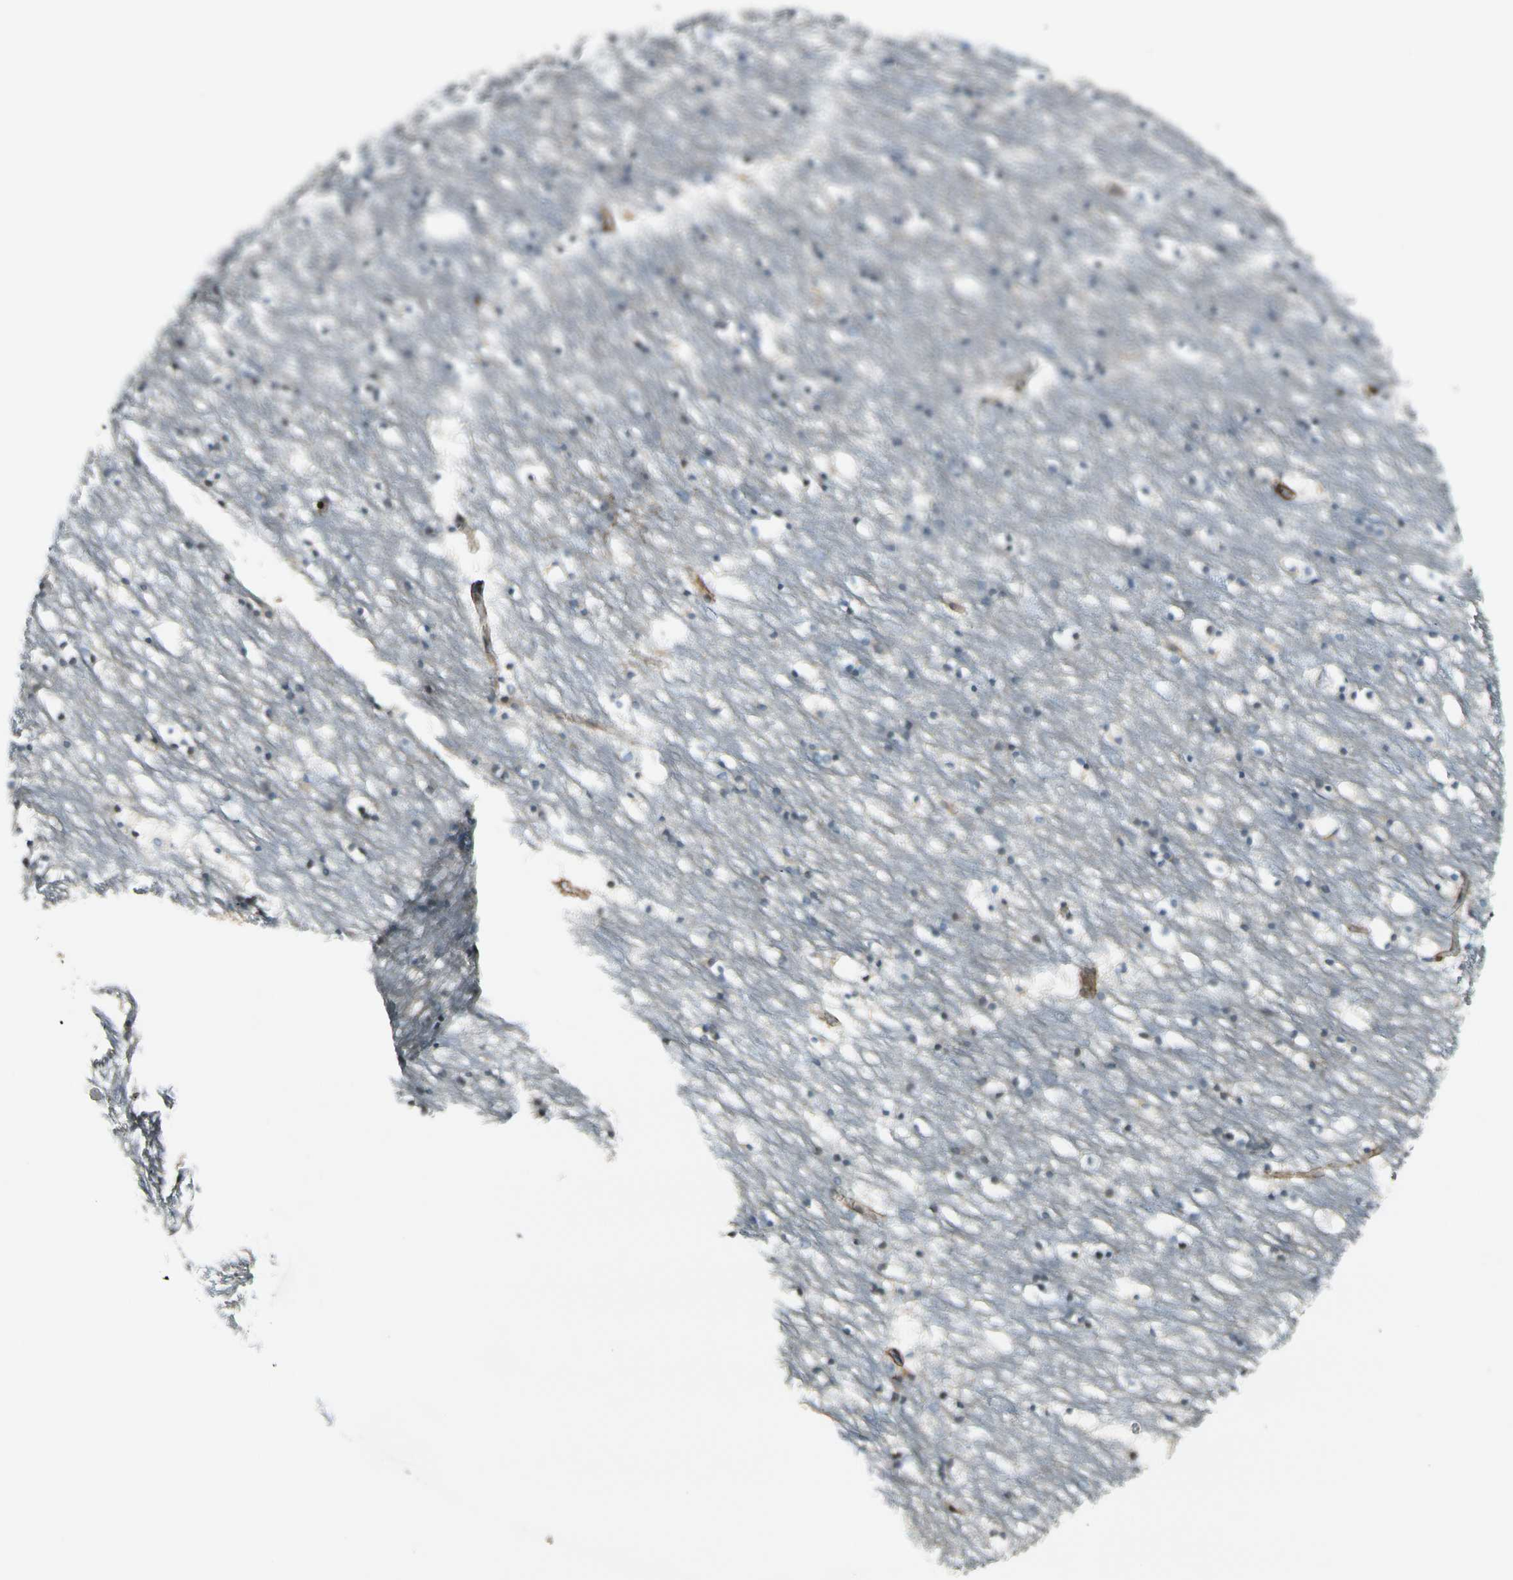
{"staining": {"intensity": "negative", "quantity": "none", "location": "none"}, "tissue": "caudate", "cell_type": "Glial cells", "image_type": "normal", "snomed": [{"axis": "morphology", "description": "Normal tissue, NOS"}, {"axis": "topography", "description": "Lateral ventricle wall"}], "caption": "This is an IHC image of benign human caudate. There is no staining in glial cells.", "gene": "MCAM", "patient": {"sex": "male", "age": 45}}